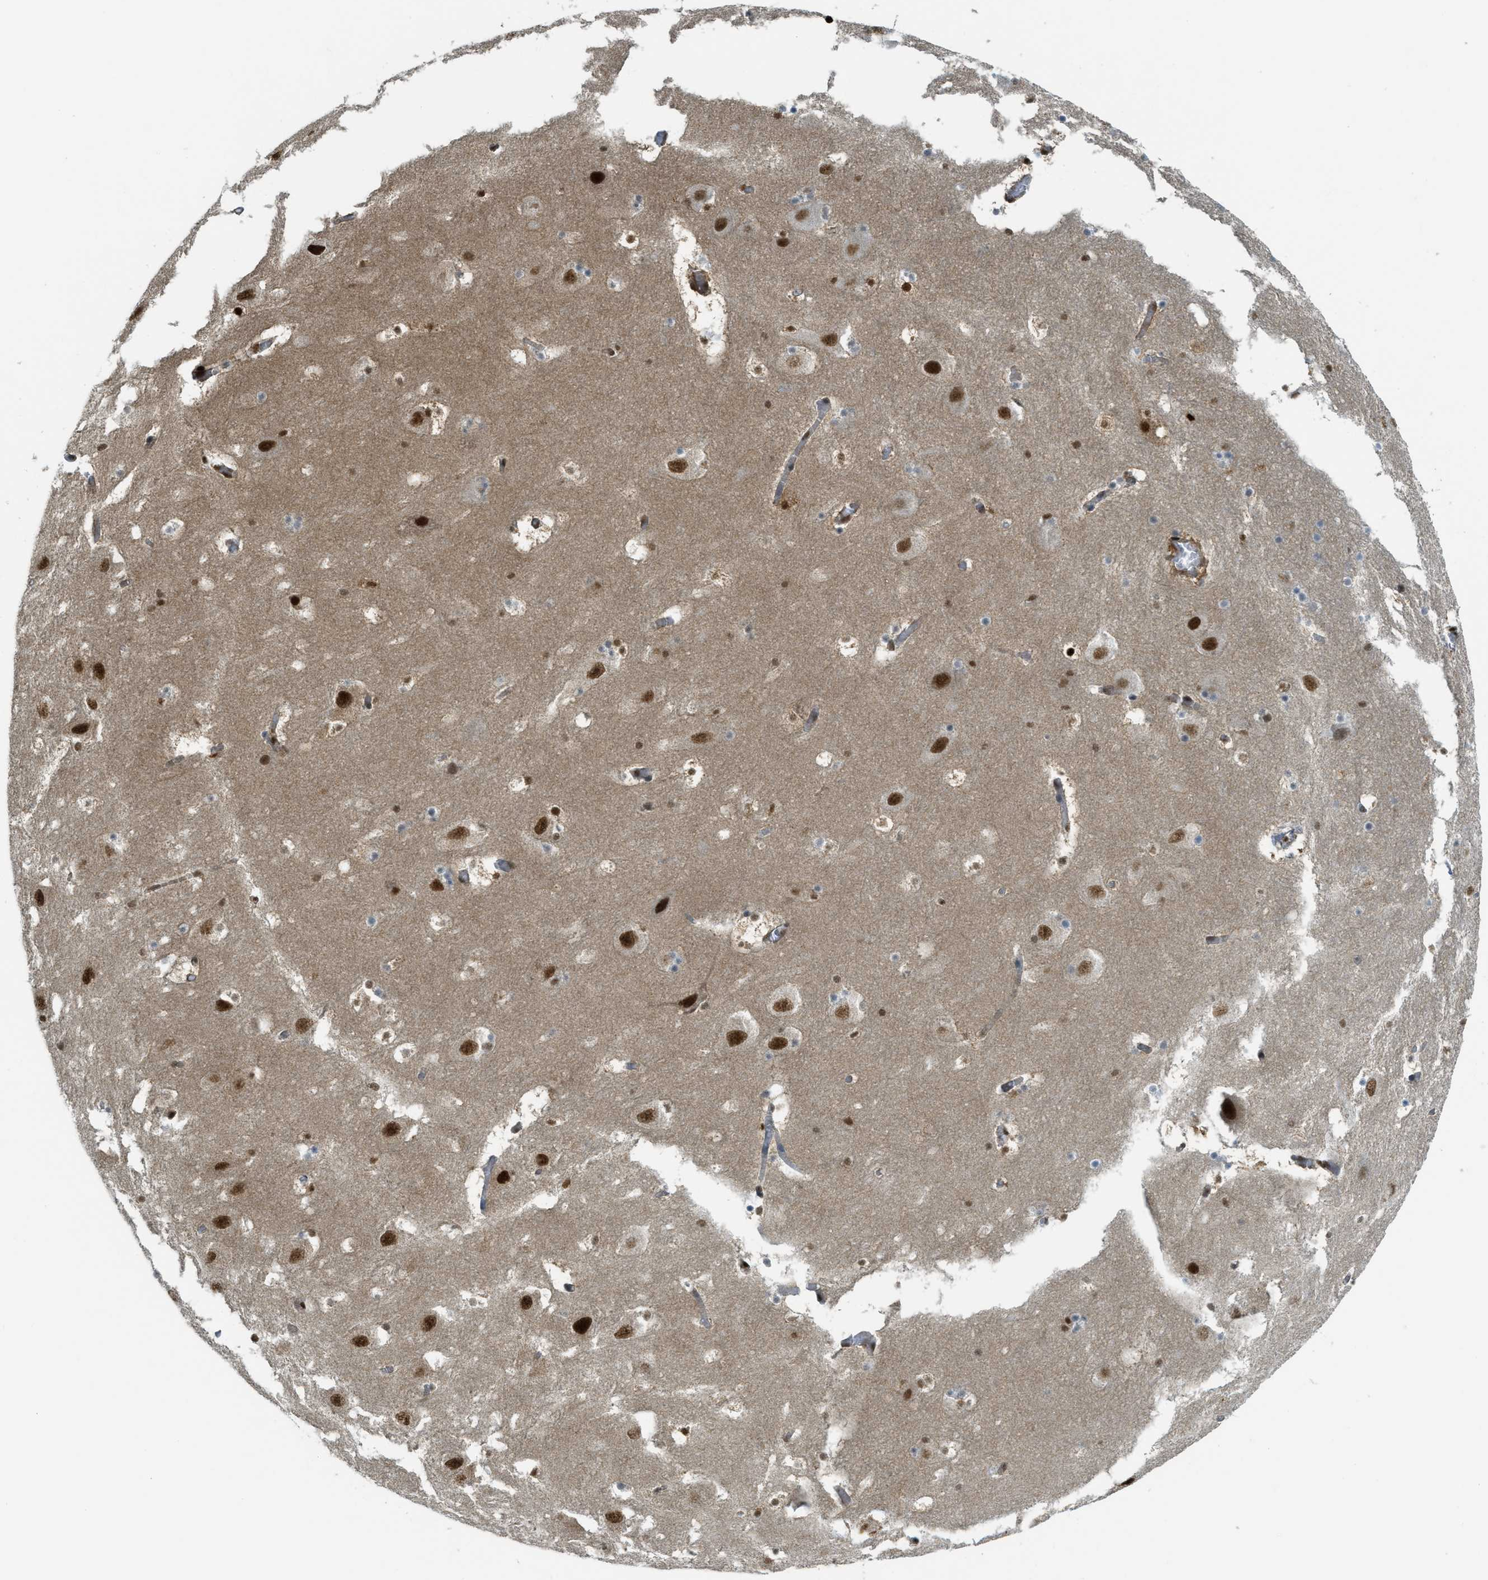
{"staining": {"intensity": "strong", "quantity": "25%-75%", "location": "nuclear"}, "tissue": "hippocampus", "cell_type": "Glial cells", "image_type": "normal", "snomed": [{"axis": "morphology", "description": "Normal tissue, NOS"}, {"axis": "topography", "description": "Hippocampus"}], "caption": "DAB (3,3'-diaminobenzidine) immunohistochemical staining of benign human hippocampus reveals strong nuclear protein staining in about 25%-75% of glial cells. Nuclei are stained in blue.", "gene": "TNPO1", "patient": {"sex": "male", "age": 45}}